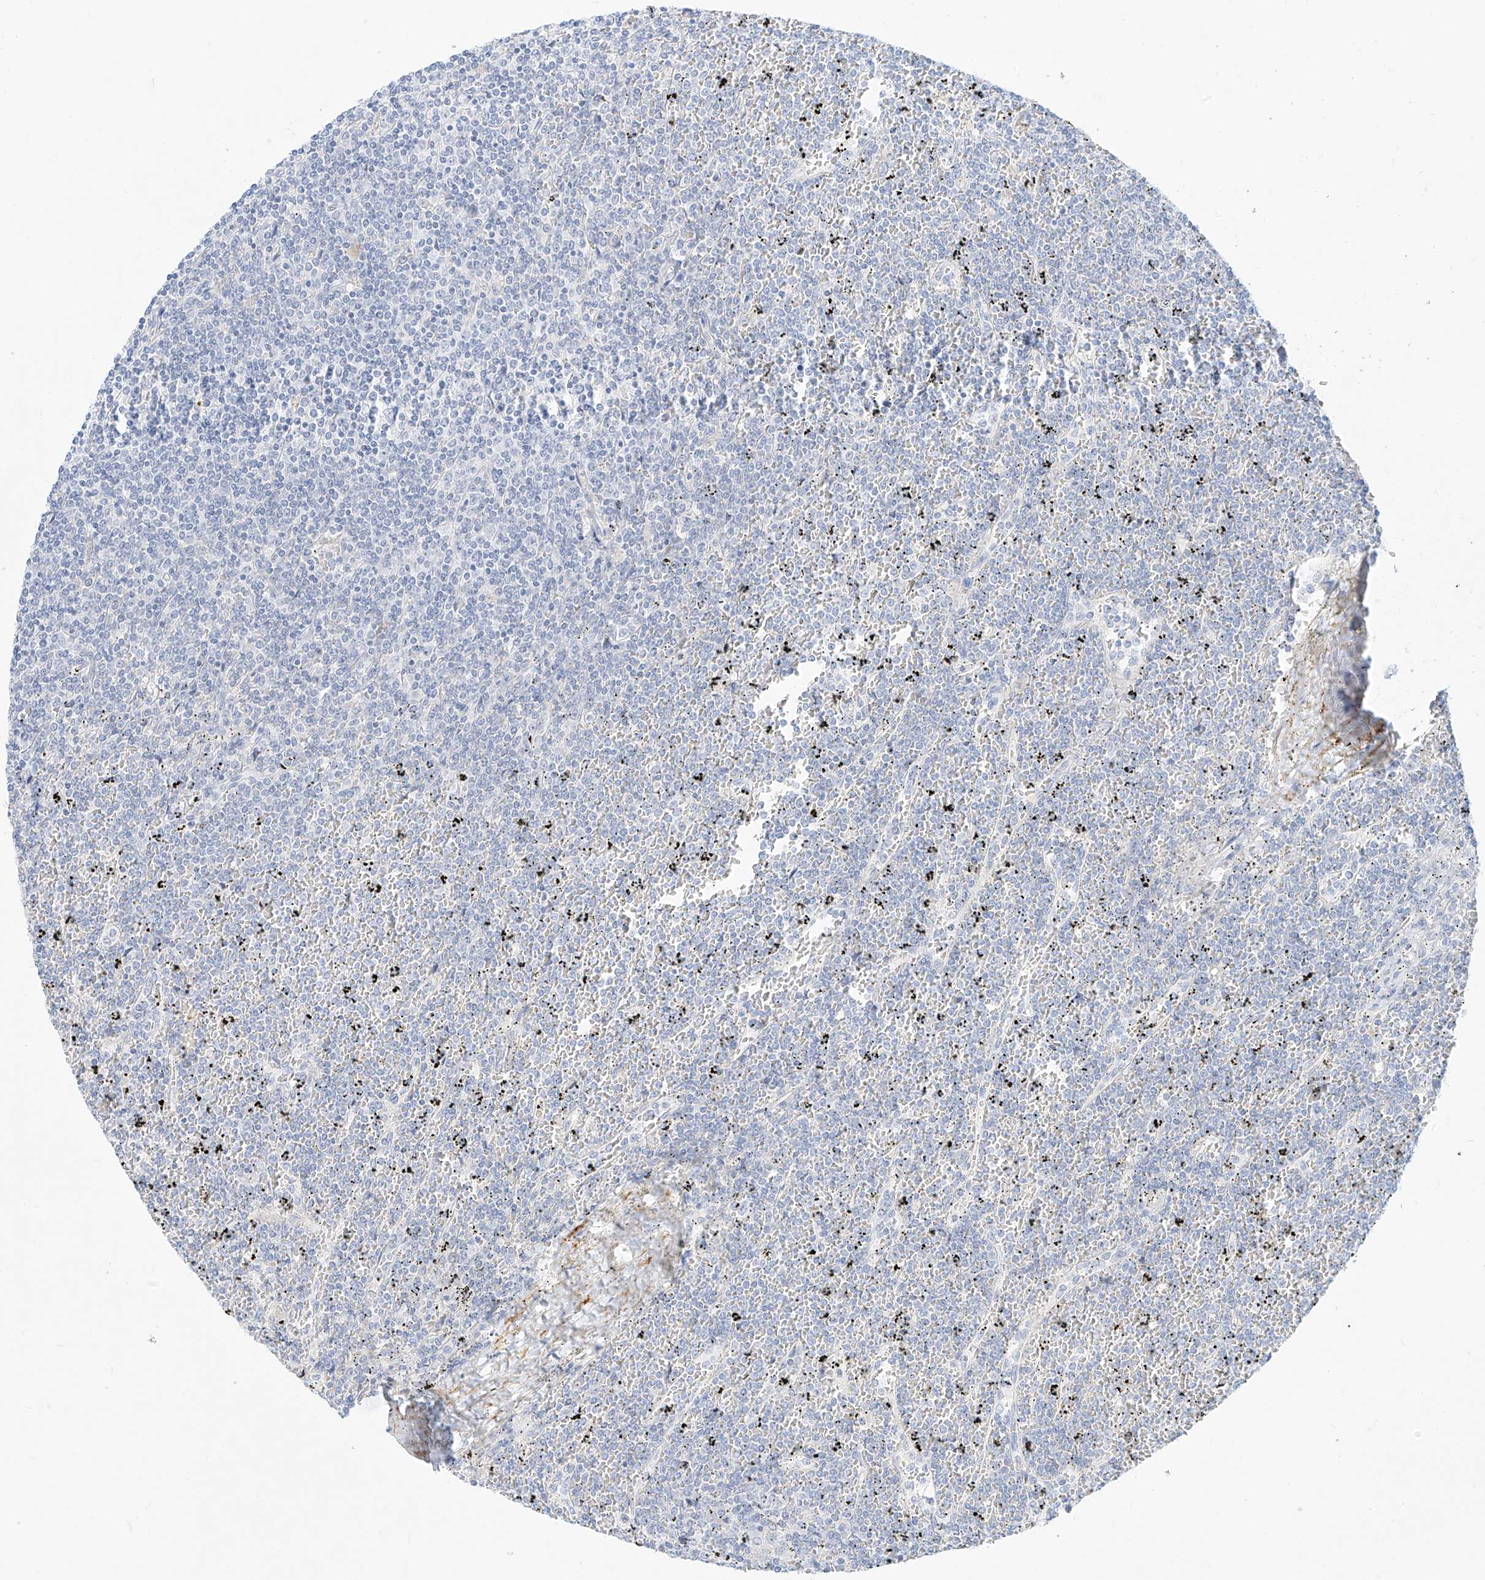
{"staining": {"intensity": "negative", "quantity": "none", "location": "none"}, "tissue": "lymphoma", "cell_type": "Tumor cells", "image_type": "cancer", "snomed": [{"axis": "morphology", "description": "Malignant lymphoma, non-Hodgkin's type, Low grade"}, {"axis": "topography", "description": "Spleen"}], "caption": "Immunohistochemistry (IHC) histopathology image of neoplastic tissue: human malignant lymphoma, non-Hodgkin's type (low-grade) stained with DAB (3,3'-diaminobenzidine) shows no significant protein staining in tumor cells.", "gene": "ST3GAL5", "patient": {"sex": "female", "age": 19}}